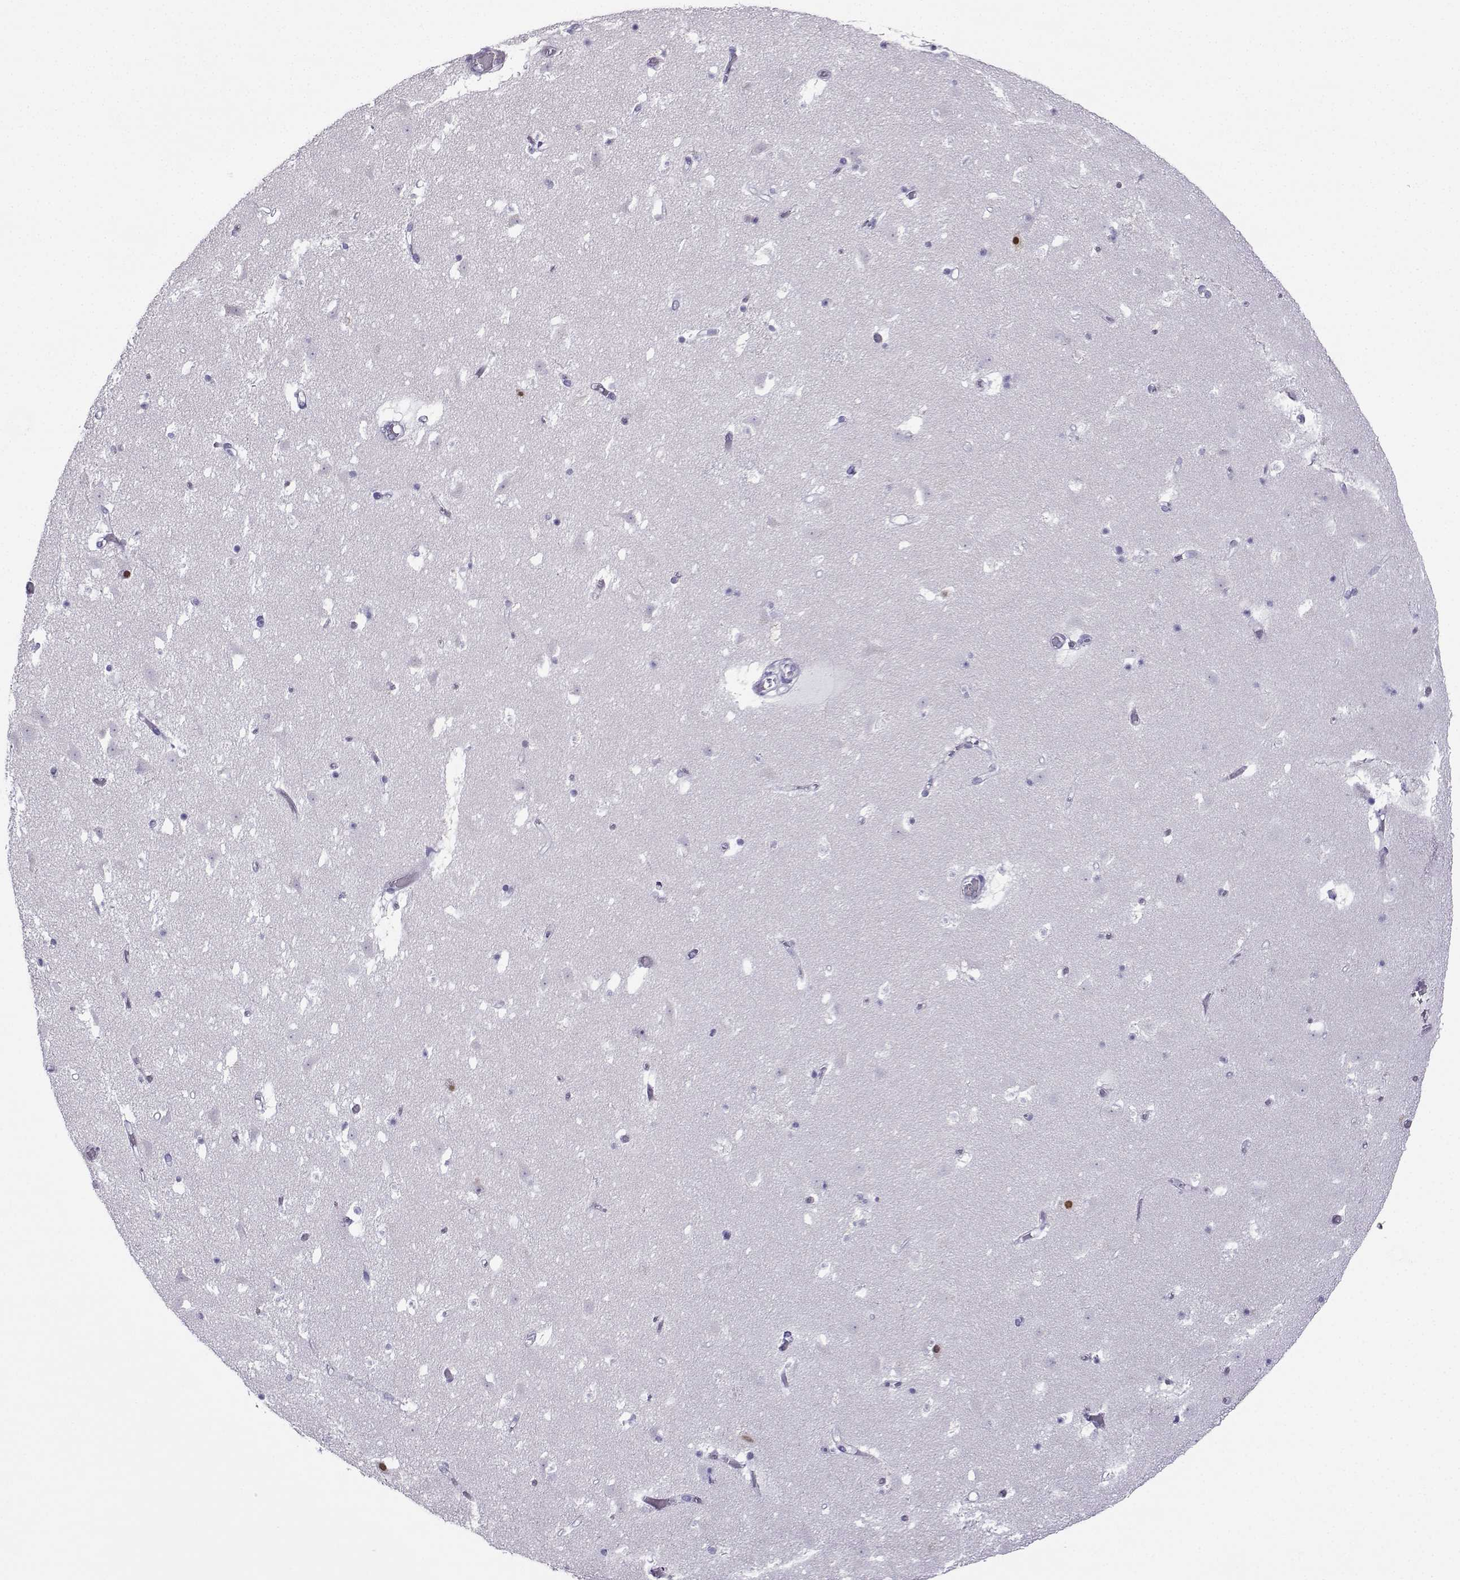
{"staining": {"intensity": "negative", "quantity": "none", "location": "none"}, "tissue": "caudate", "cell_type": "Glial cells", "image_type": "normal", "snomed": [{"axis": "morphology", "description": "Normal tissue, NOS"}, {"axis": "topography", "description": "Lateral ventricle wall"}], "caption": "Immunohistochemistry of unremarkable caudate reveals no staining in glial cells.", "gene": "FBXO24", "patient": {"sex": "female", "age": 42}}